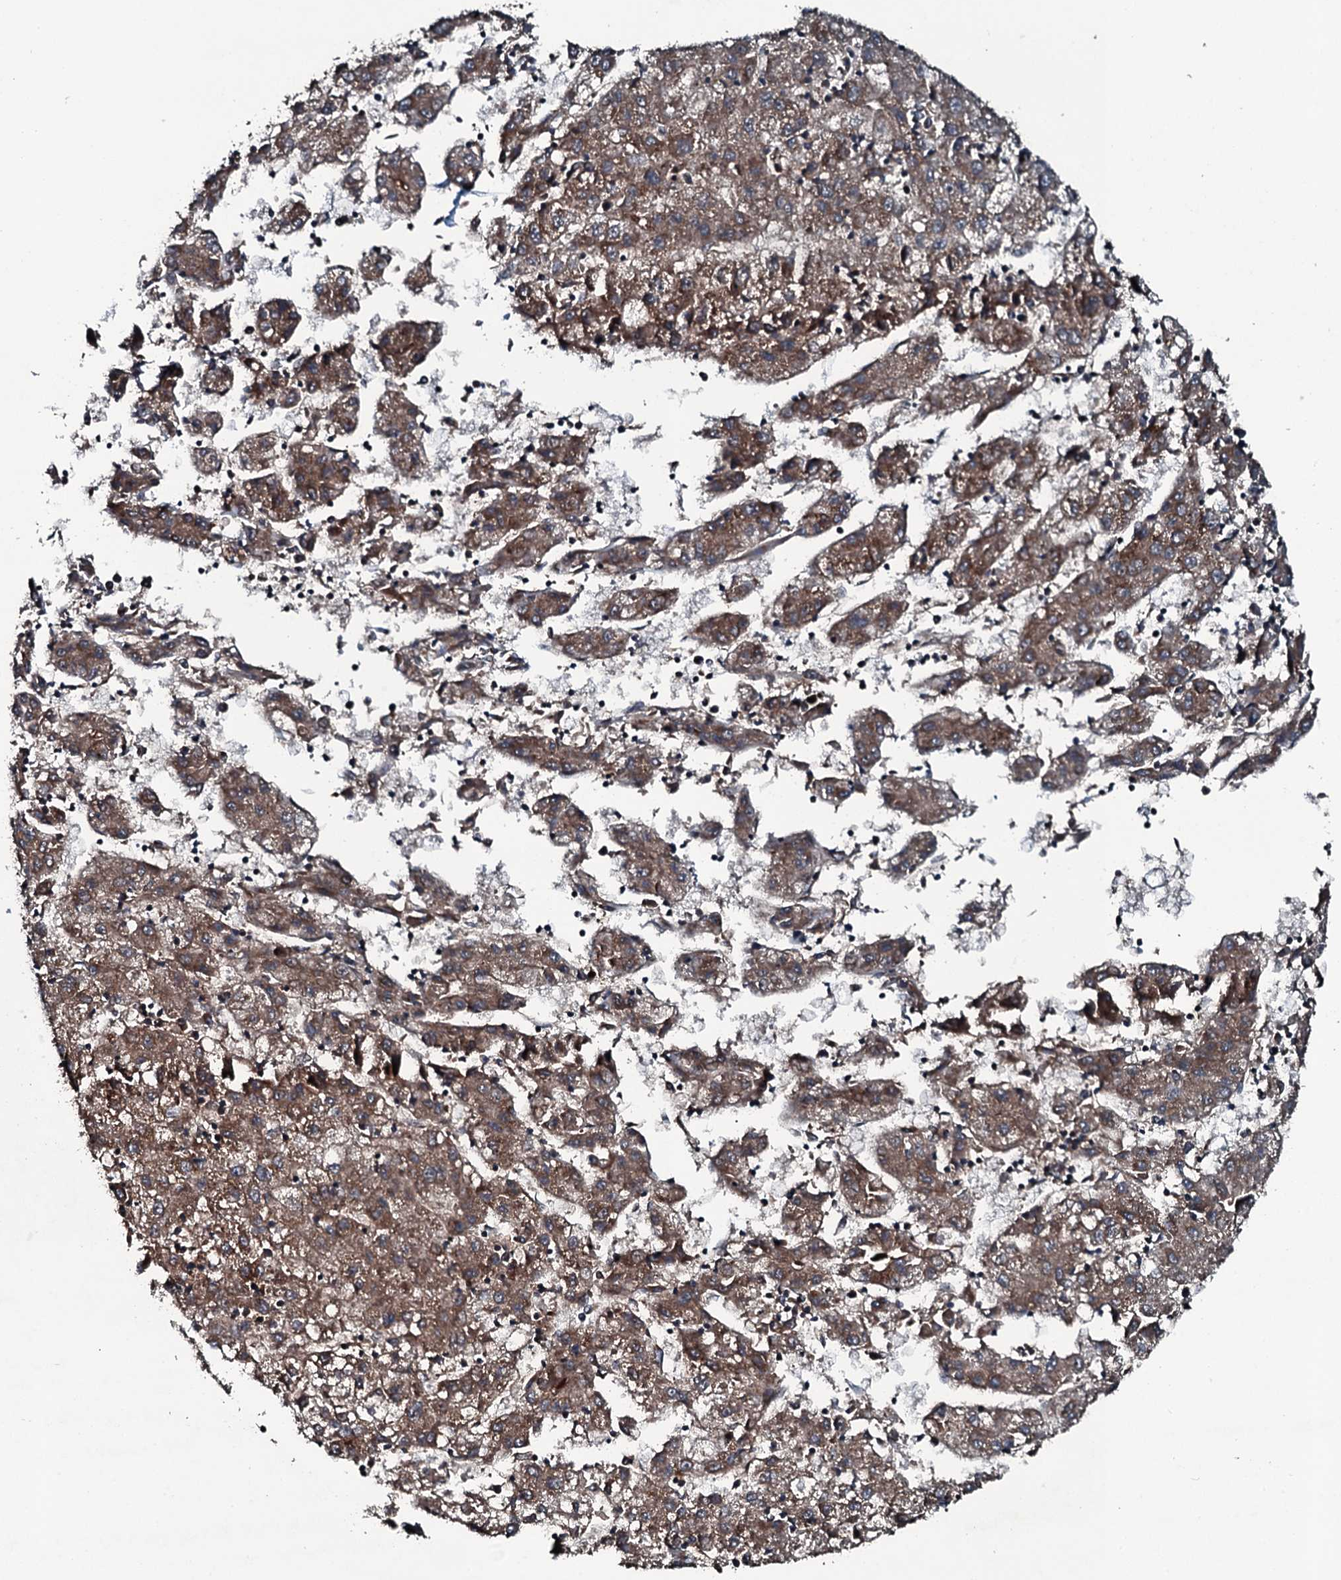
{"staining": {"intensity": "moderate", "quantity": ">75%", "location": "cytoplasmic/membranous"}, "tissue": "liver cancer", "cell_type": "Tumor cells", "image_type": "cancer", "snomed": [{"axis": "morphology", "description": "Carcinoma, Hepatocellular, NOS"}, {"axis": "topography", "description": "Liver"}], "caption": "Protein staining of hepatocellular carcinoma (liver) tissue shows moderate cytoplasmic/membranous positivity in approximately >75% of tumor cells. (Stains: DAB in brown, nuclei in blue, Microscopy: brightfield microscopy at high magnification).", "gene": "TRIM7", "patient": {"sex": "male", "age": 72}}